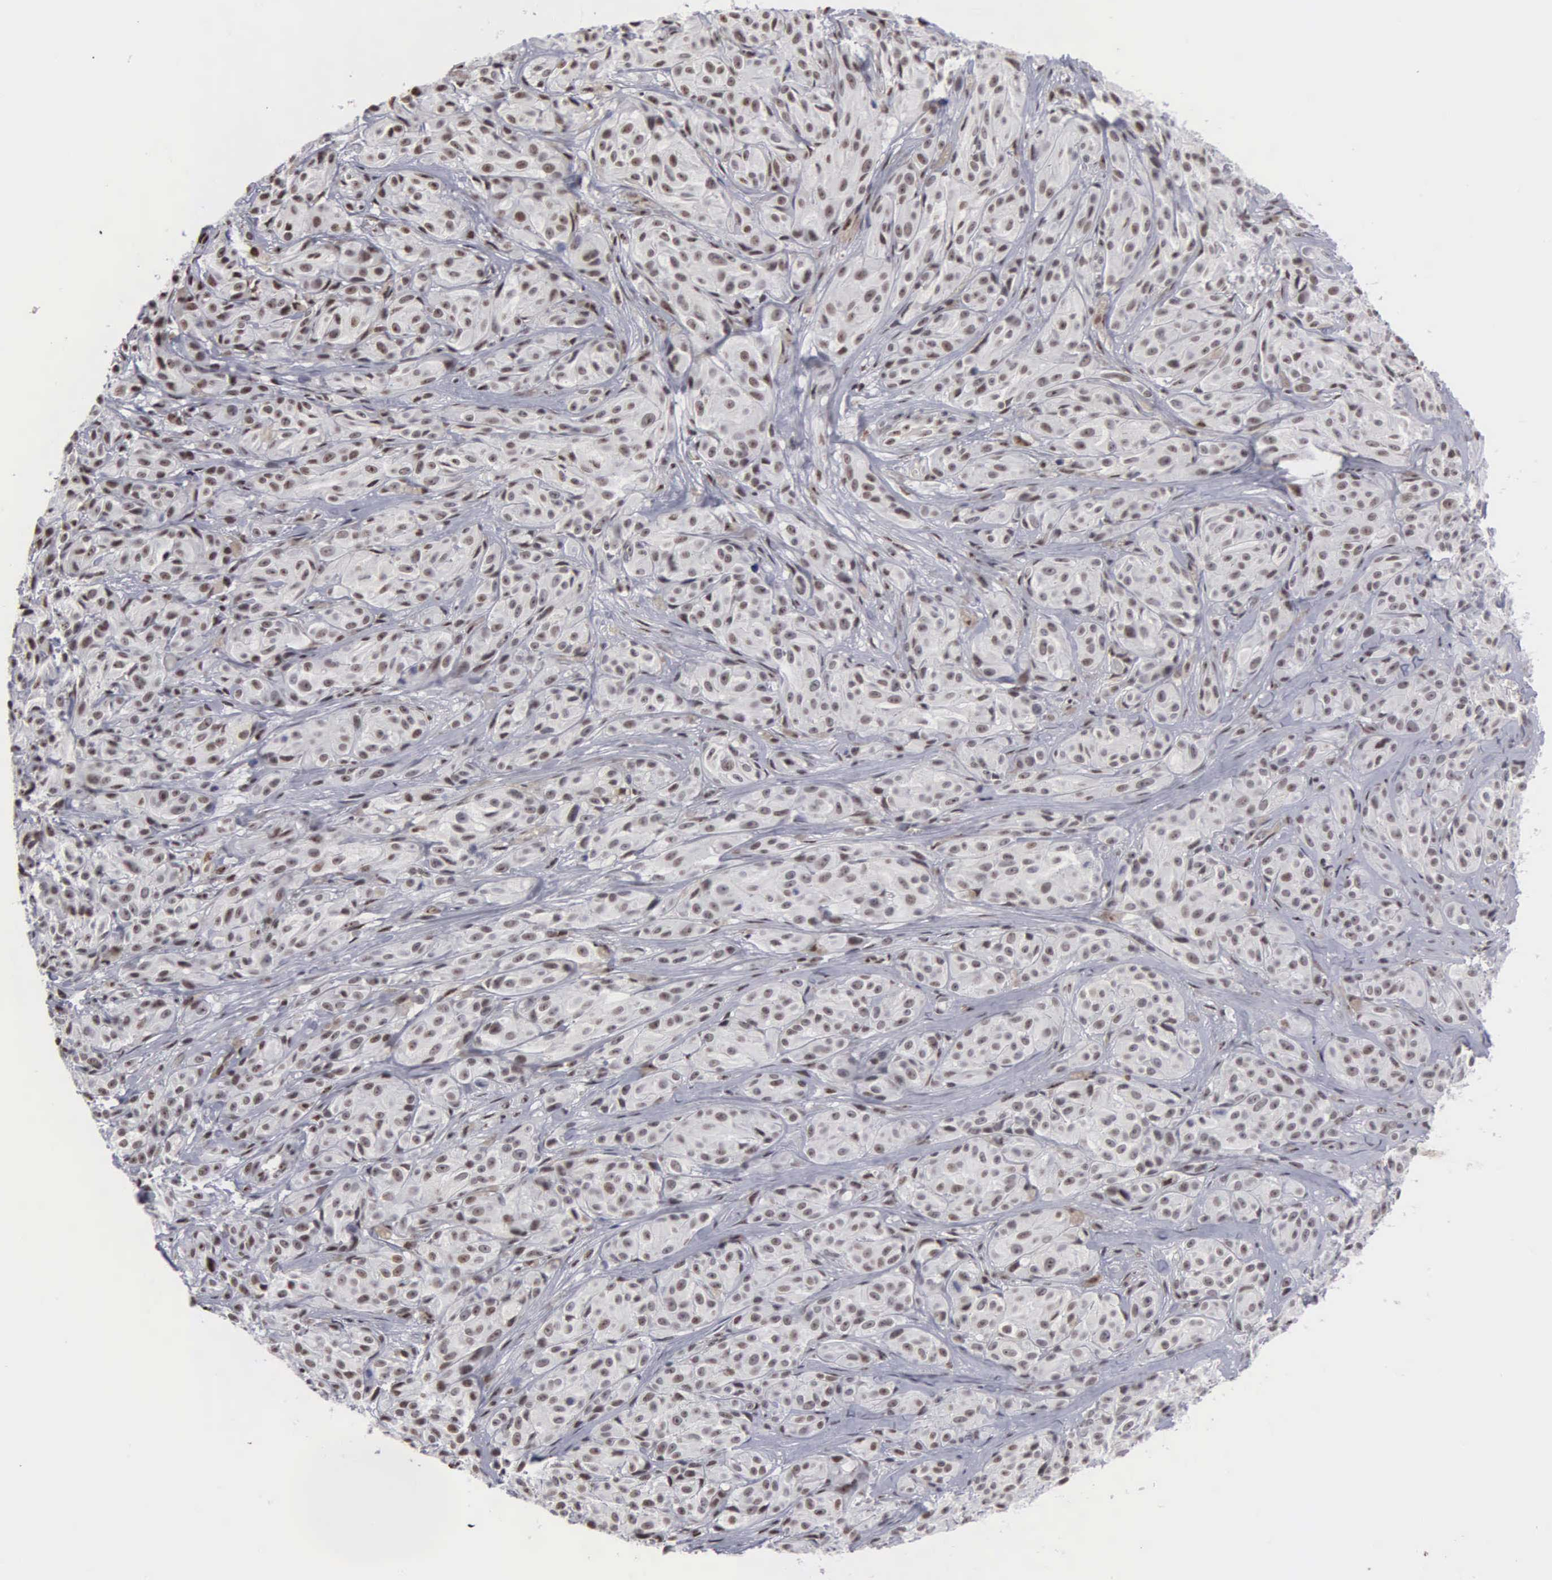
{"staining": {"intensity": "weak", "quantity": "25%-75%", "location": "nuclear"}, "tissue": "melanoma", "cell_type": "Tumor cells", "image_type": "cancer", "snomed": [{"axis": "morphology", "description": "Malignant melanoma, NOS"}, {"axis": "topography", "description": "Skin"}], "caption": "Melanoma stained with immunohistochemistry (IHC) displays weak nuclear staining in approximately 25%-75% of tumor cells.", "gene": "KIAA0586", "patient": {"sex": "male", "age": 56}}